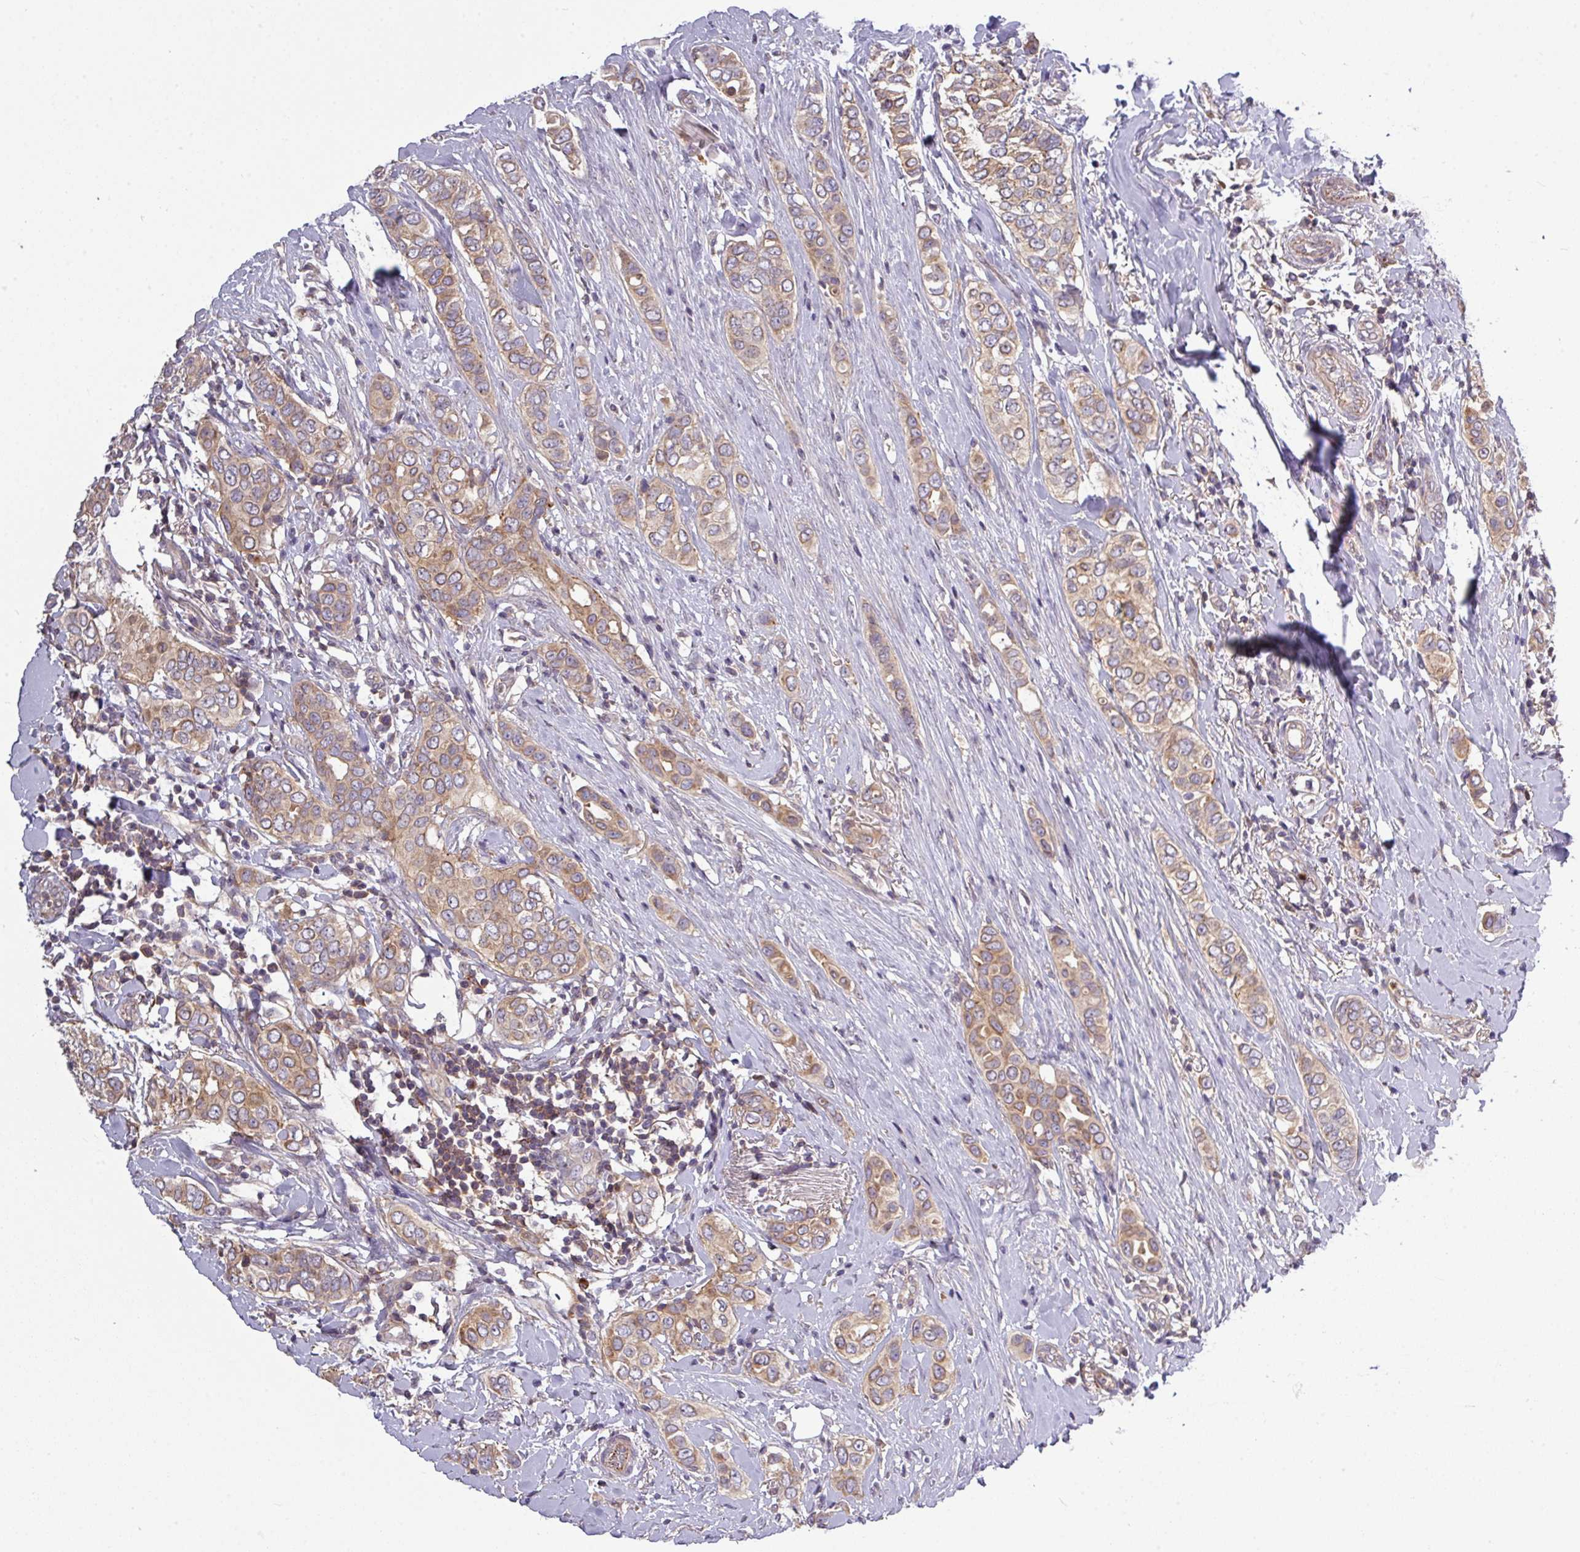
{"staining": {"intensity": "moderate", "quantity": ">75%", "location": "cytoplasmic/membranous"}, "tissue": "breast cancer", "cell_type": "Tumor cells", "image_type": "cancer", "snomed": [{"axis": "morphology", "description": "Lobular carcinoma"}, {"axis": "topography", "description": "Breast"}], "caption": "A brown stain highlights moderate cytoplasmic/membranous expression of a protein in human breast cancer (lobular carcinoma) tumor cells.", "gene": "PAPLN", "patient": {"sex": "female", "age": 51}}